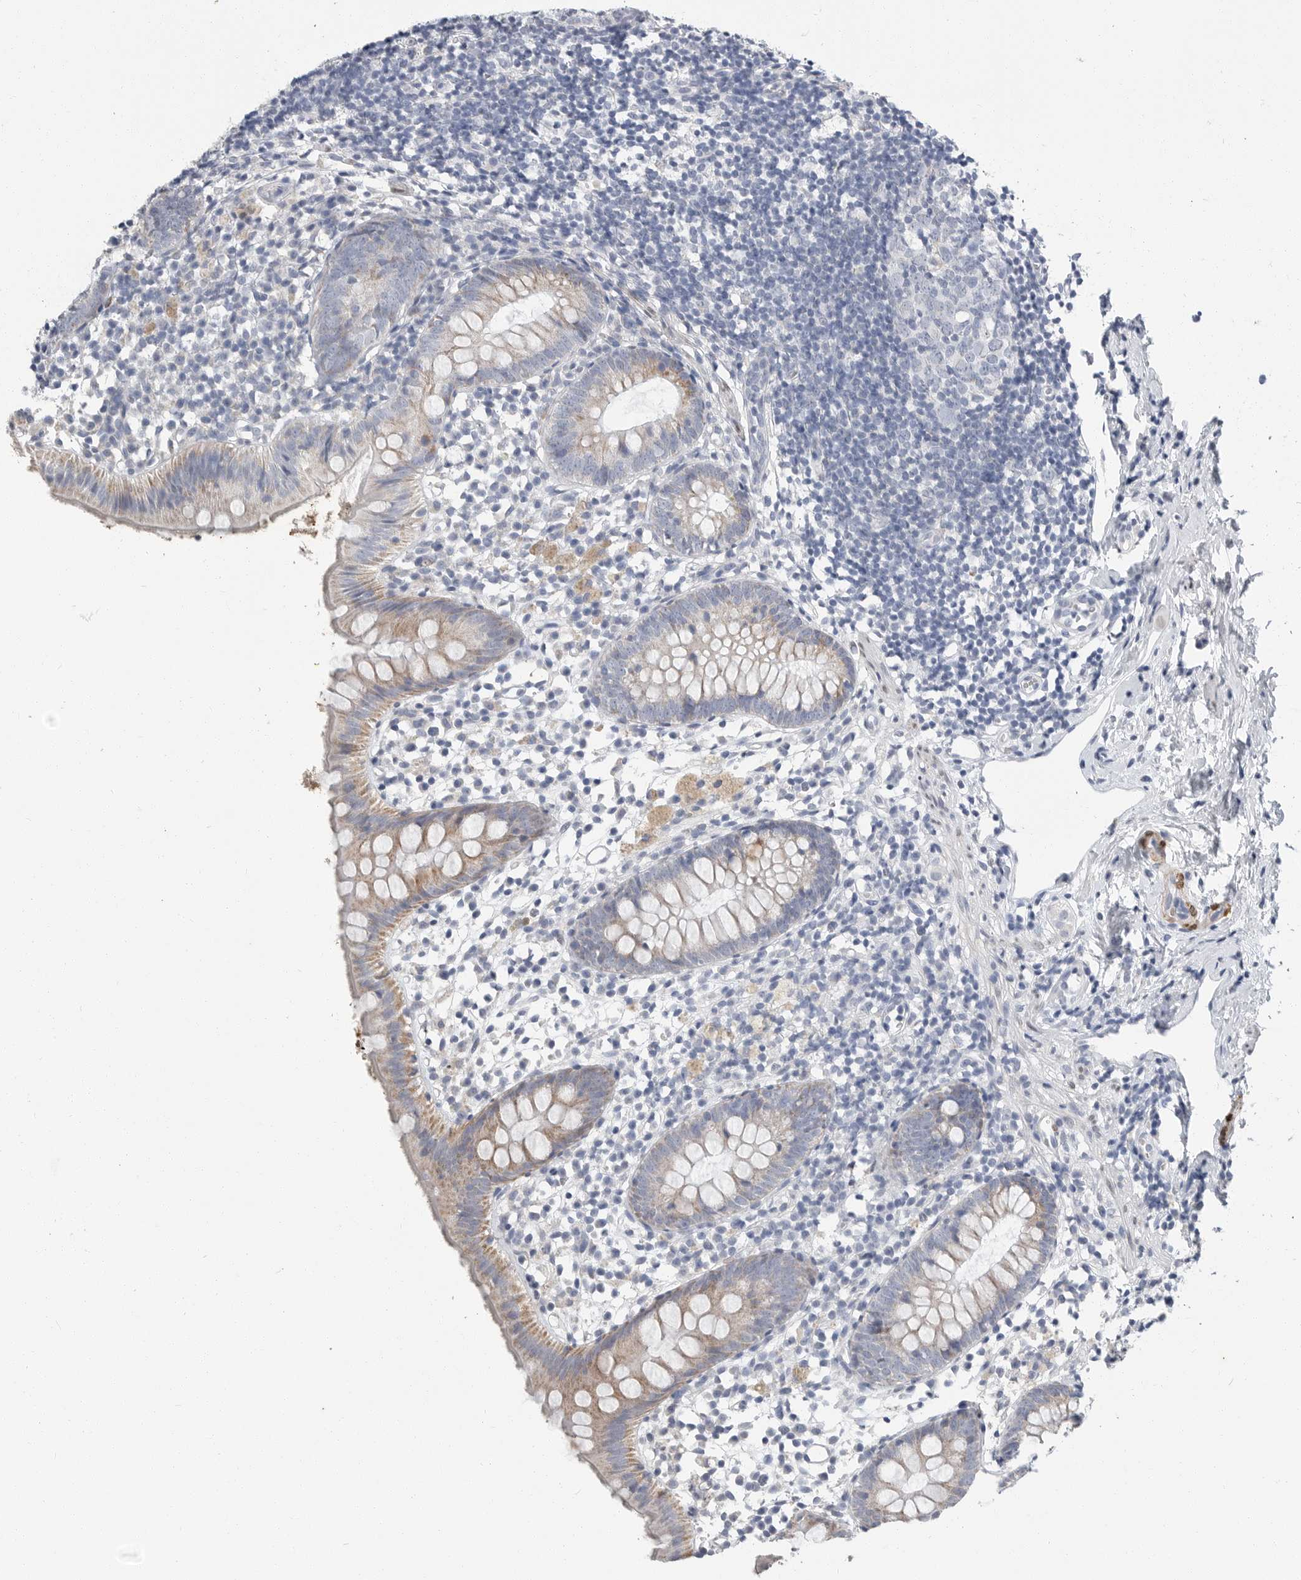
{"staining": {"intensity": "moderate", "quantity": "<25%", "location": "cytoplasmic/membranous"}, "tissue": "appendix", "cell_type": "Glandular cells", "image_type": "normal", "snomed": [{"axis": "morphology", "description": "Normal tissue, NOS"}, {"axis": "topography", "description": "Appendix"}], "caption": "Immunohistochemical staining of normal appendix shows moderate cytoplasmic/membranous protein staining in approximately <25% of glandular cells.", "gene": "PLN", "patient": {"sex": "female", "age": 20}}